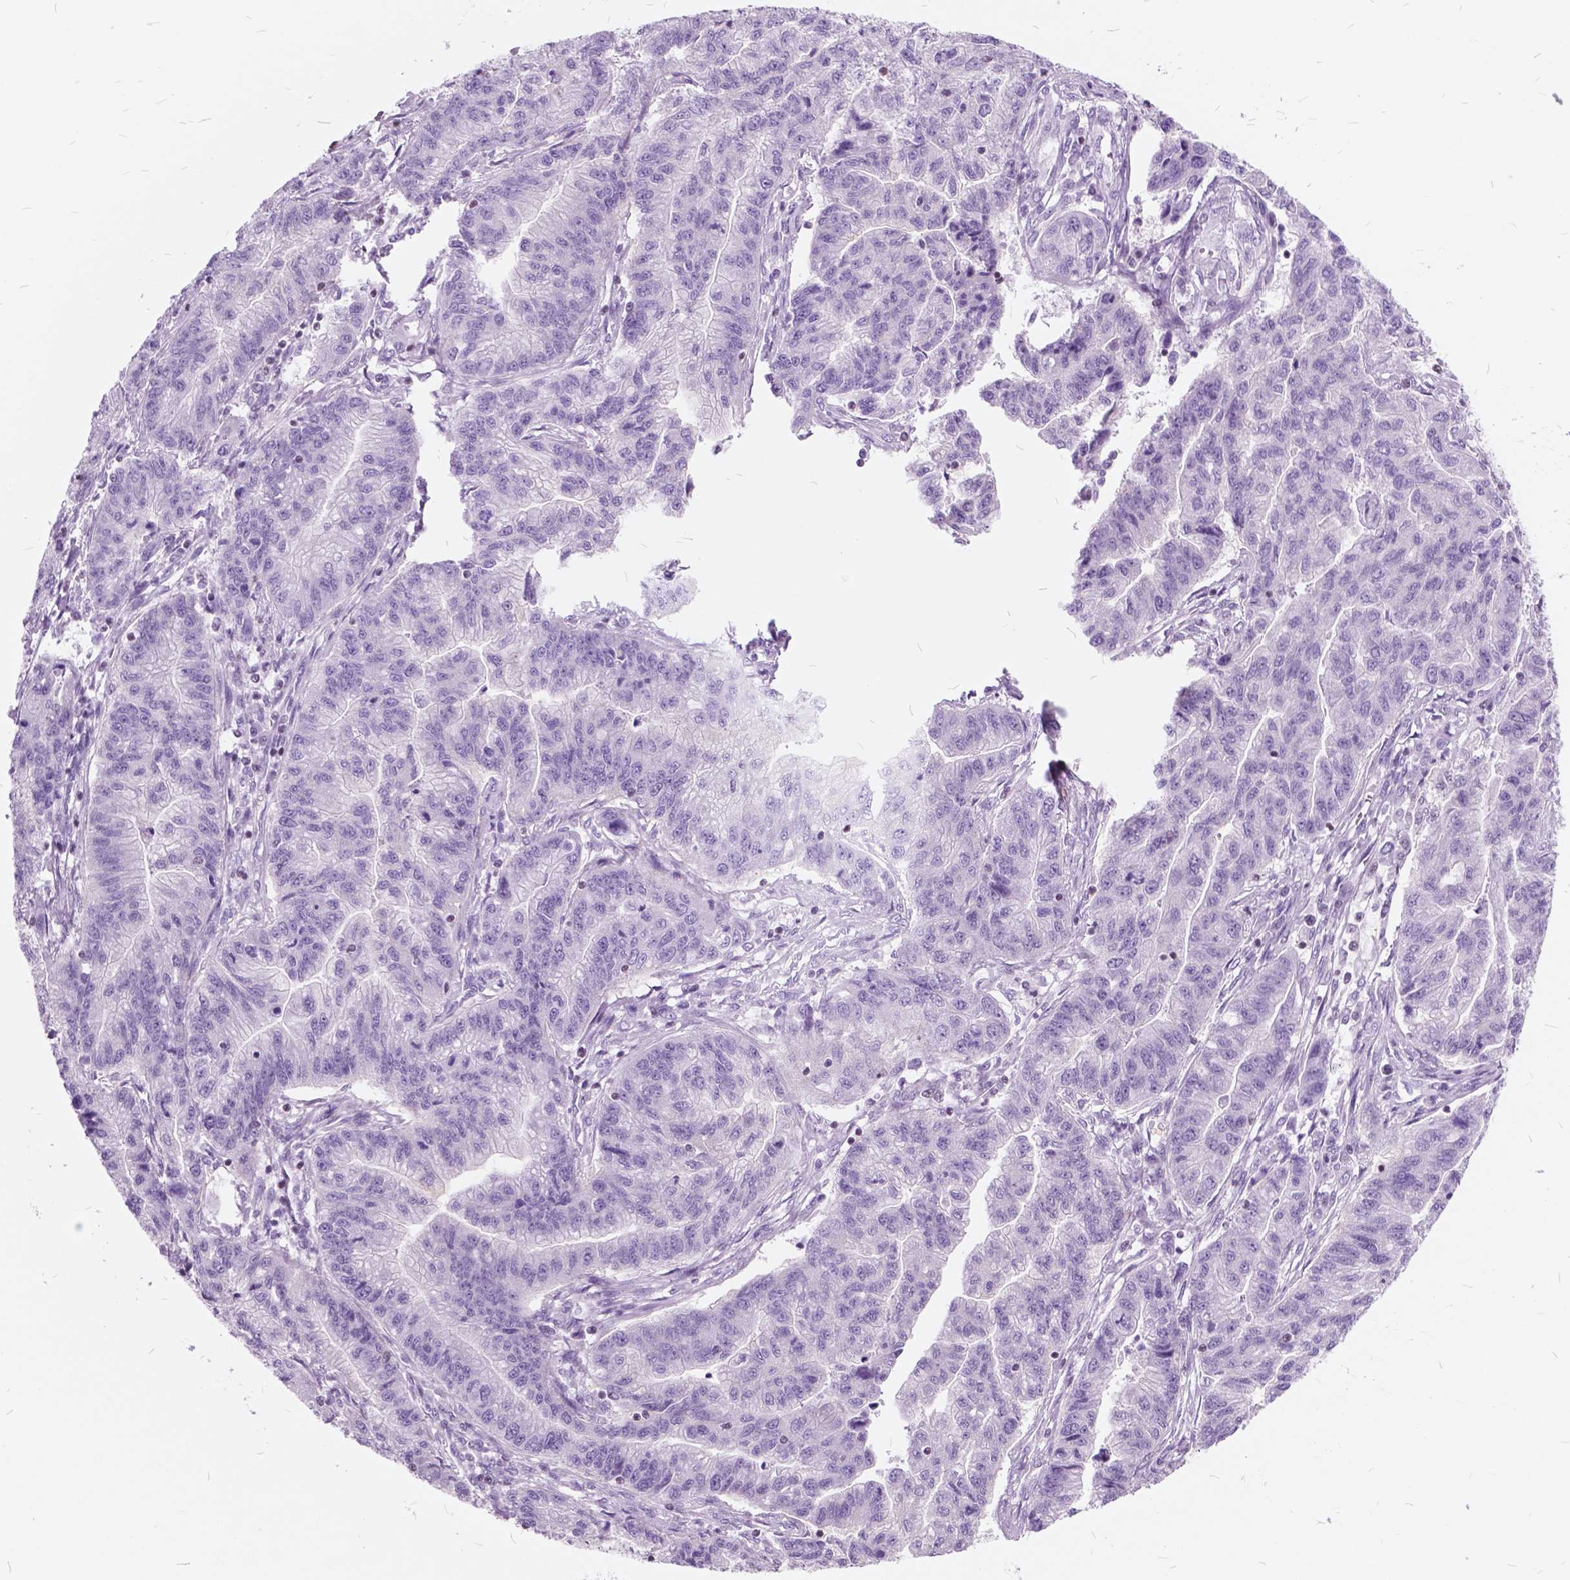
{"staining": {"intensity": "negative", "quantity": "none", "location": "none"}, "tissue": "stomach cancer", "cell_type": "Tumor cells", "image_type": "cancer", "snomed": [{"axis": "morphology", "description": "Adenocarcinoma, NOS"}, {"axis": "topography", "description": "Stomach"}], "caption": "IHC image of neoplastic tissue: stomach adenocarcinoma stained with DAB reveals no significant protein expression in tumor cells.", "gene": "SP140", "patient": {"sex": "male", "age": 83}}